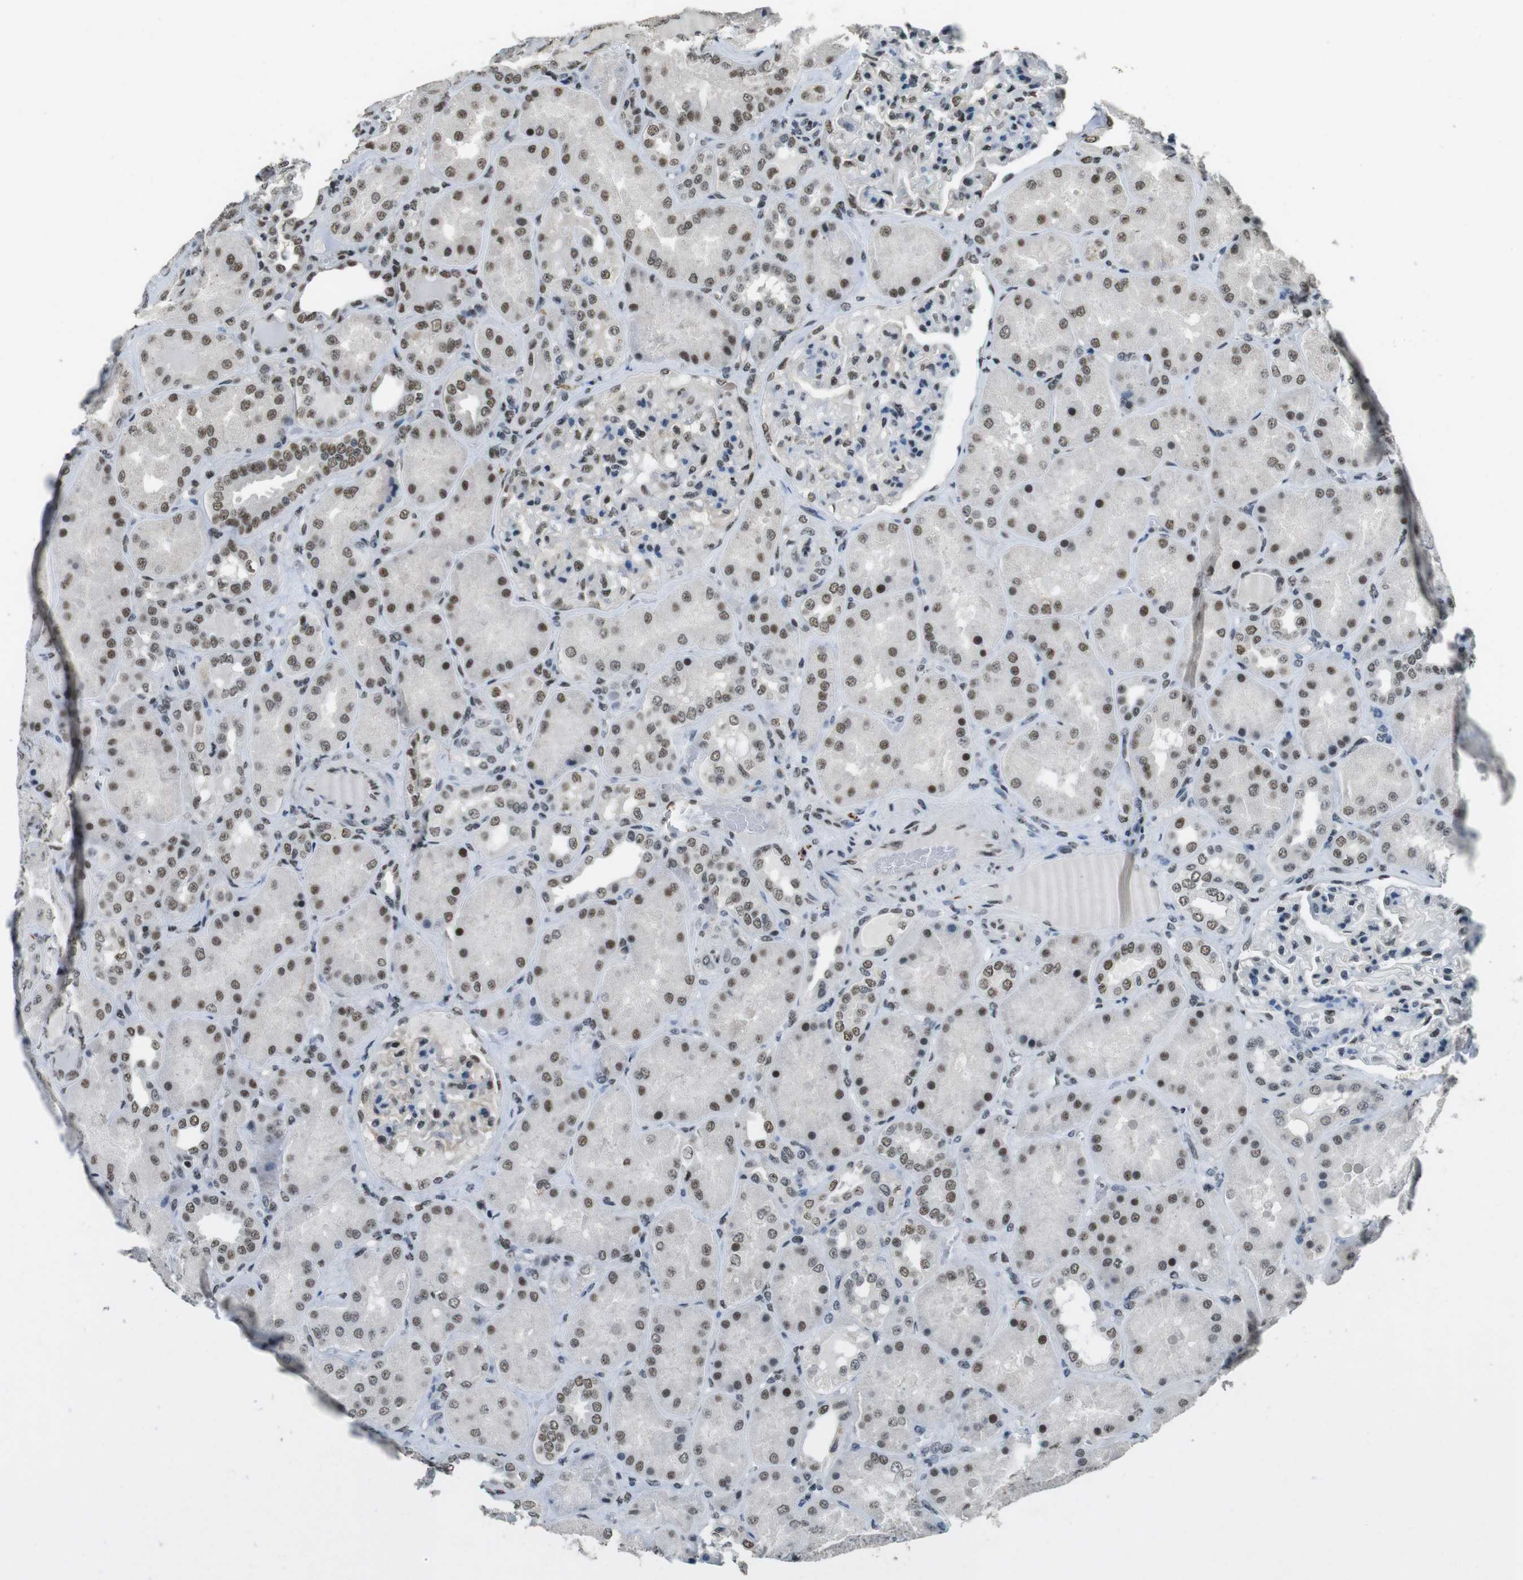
{"staining": {"intensity": "moderate", "quantity": "25%-75%", "location": "nuclear"}, "tissue": "kidney", "cell_type": "Cells in glomeruli", "image_type": "normal", "snomed": [{"axis": "morphology", "description": "Normal tissue, NOS"}, {"axis": "topography", "description": "Kidney"}], "caption": "Immunohistochemical staining of normal kidney demonstrates moderate nuclear protein expression in approximately 25%-75% of cells in glomeruli. (IHC, brightfield microscopy, high magnification).", "gene": "CSNK2B", "patient": {"sex": "female", "age": 56}}